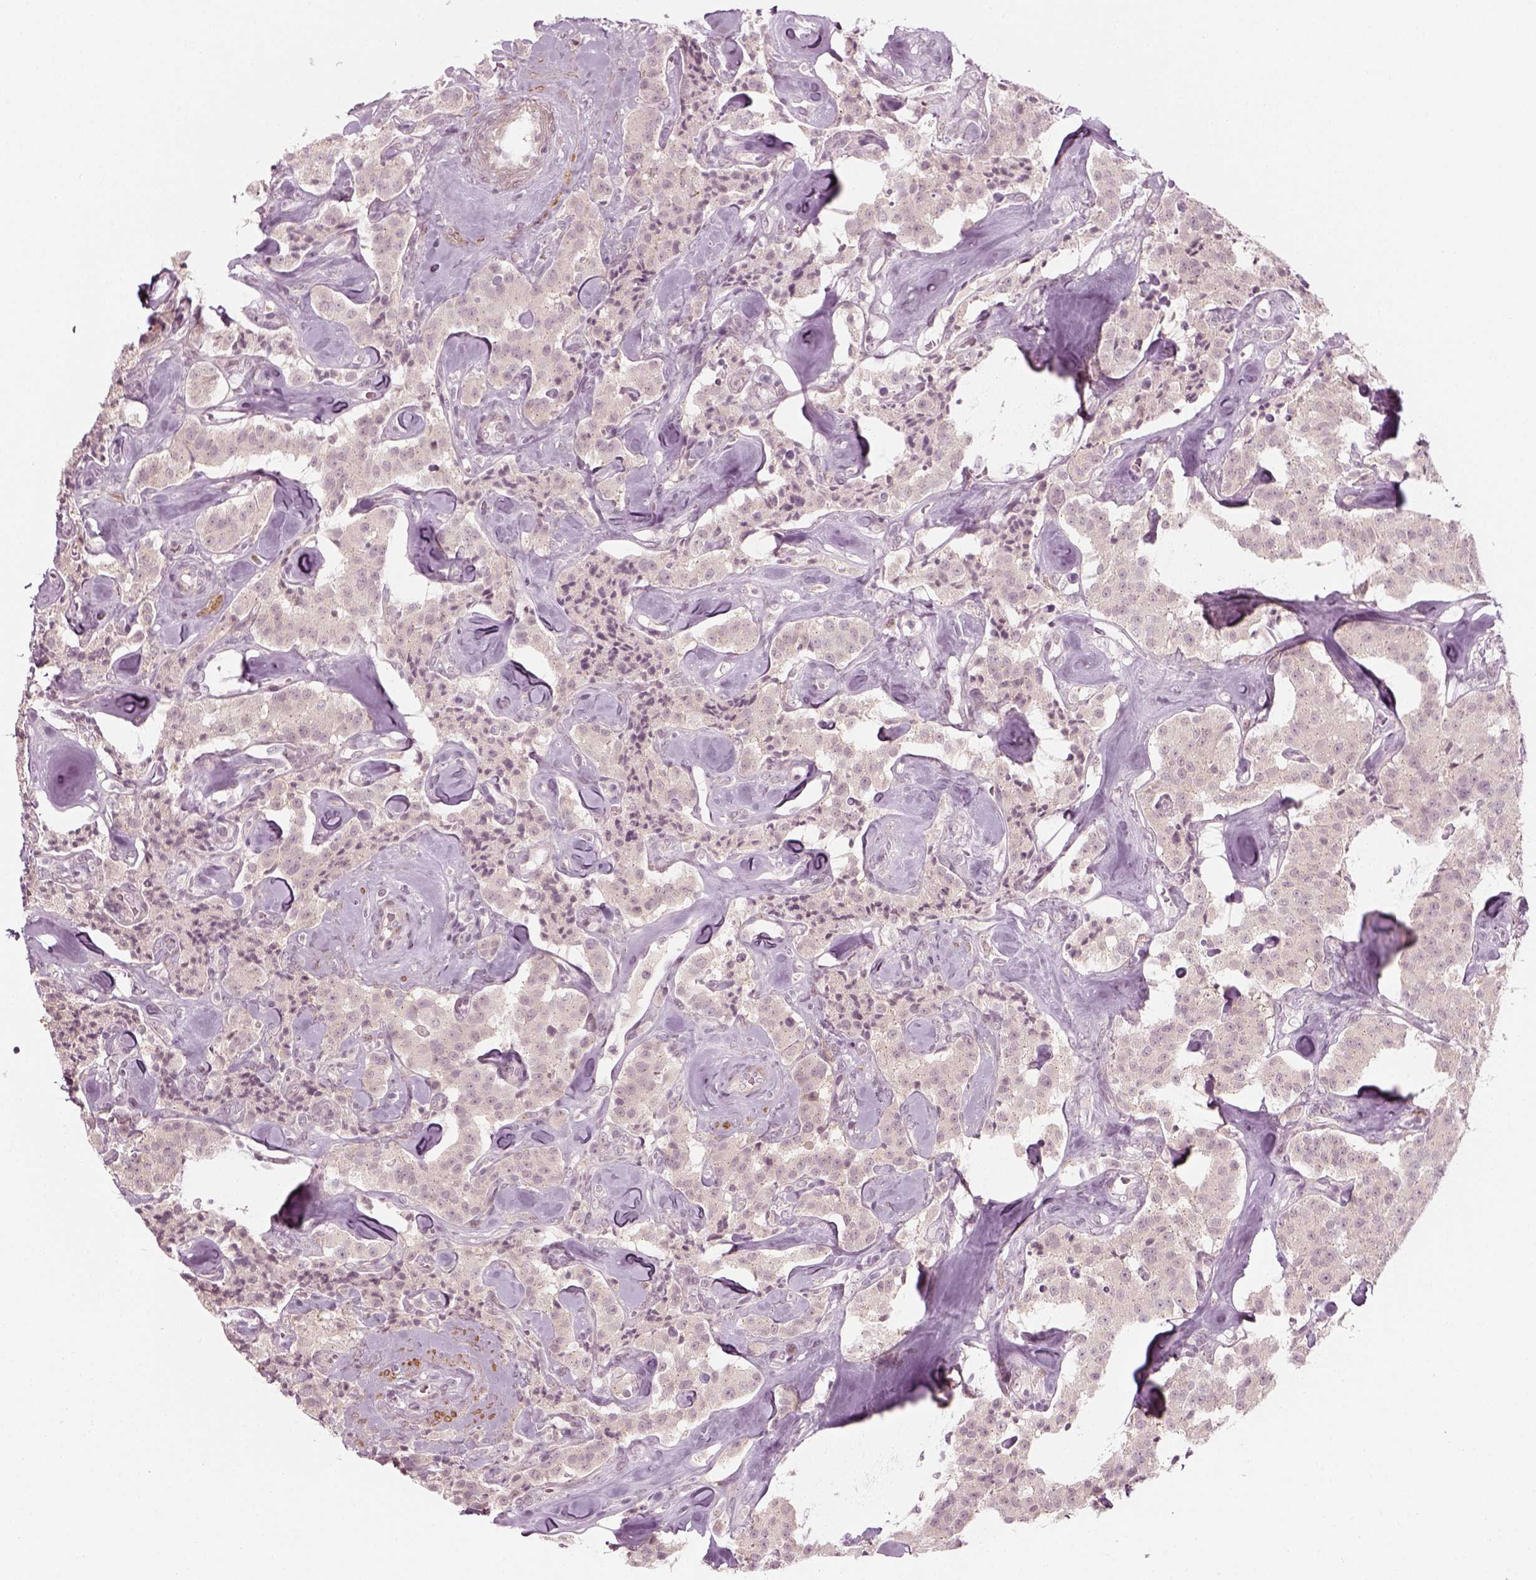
{"staining": {"intensity": "negative", "quantity": "none", "location": "none"}, "tissue": "carcinoid", "cell_type": "Tumor cells", "image_type": "cancer", "snomed": [{"axis": "morphology", "description": "Carcinoid, malignant, NOS"}, {"axis": "topography", "description": "Pancreas"}], "caption": "Immunohistochemical staining of human carcinoid displays no significant positivity in tumor cells.", "gene": "MLIP", "patient": {"sex": "male", "age": 41}}